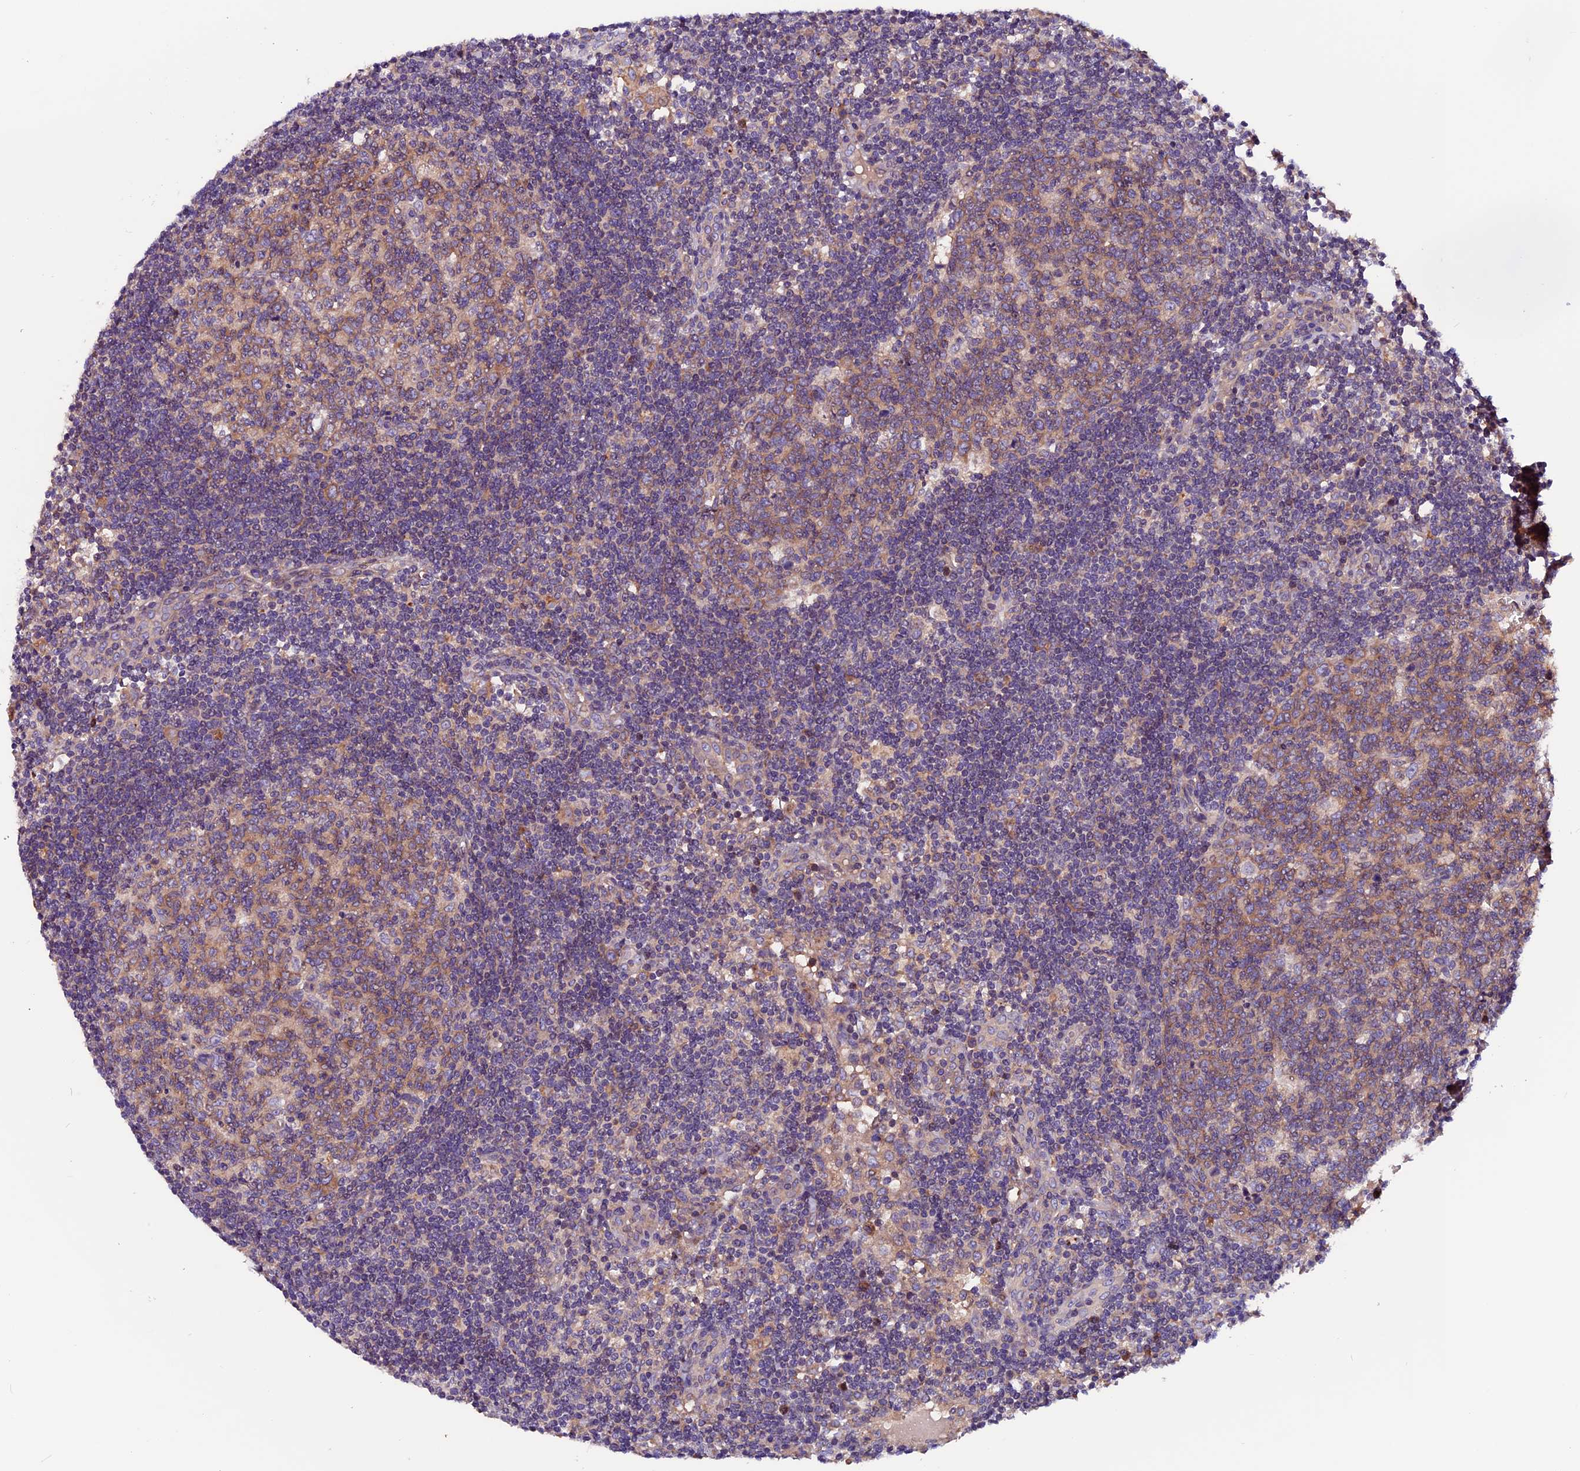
{"staining": {"intensity": "weak", "quantity": "25%-75%", "location": "cytoplasmic/membranous"}, "tissue": "lymph node", "cell_type": "Germinal center cells", "image_type": "normal", "snomed": [{"axis": "morphology", "description": "Normal tissue, NOS"}, {"axis": "topography", "description": "Lymph node"}], "caption": "The immunohistochemical stain labels weak cytoplasmic/membranous expression in germinal center cells of unremarkable lymph node. The protein is shown in brown color, while the nuclei are stained blue.", "gene": "ZNF598", "patient": {"sex": "female", "age": 73}}